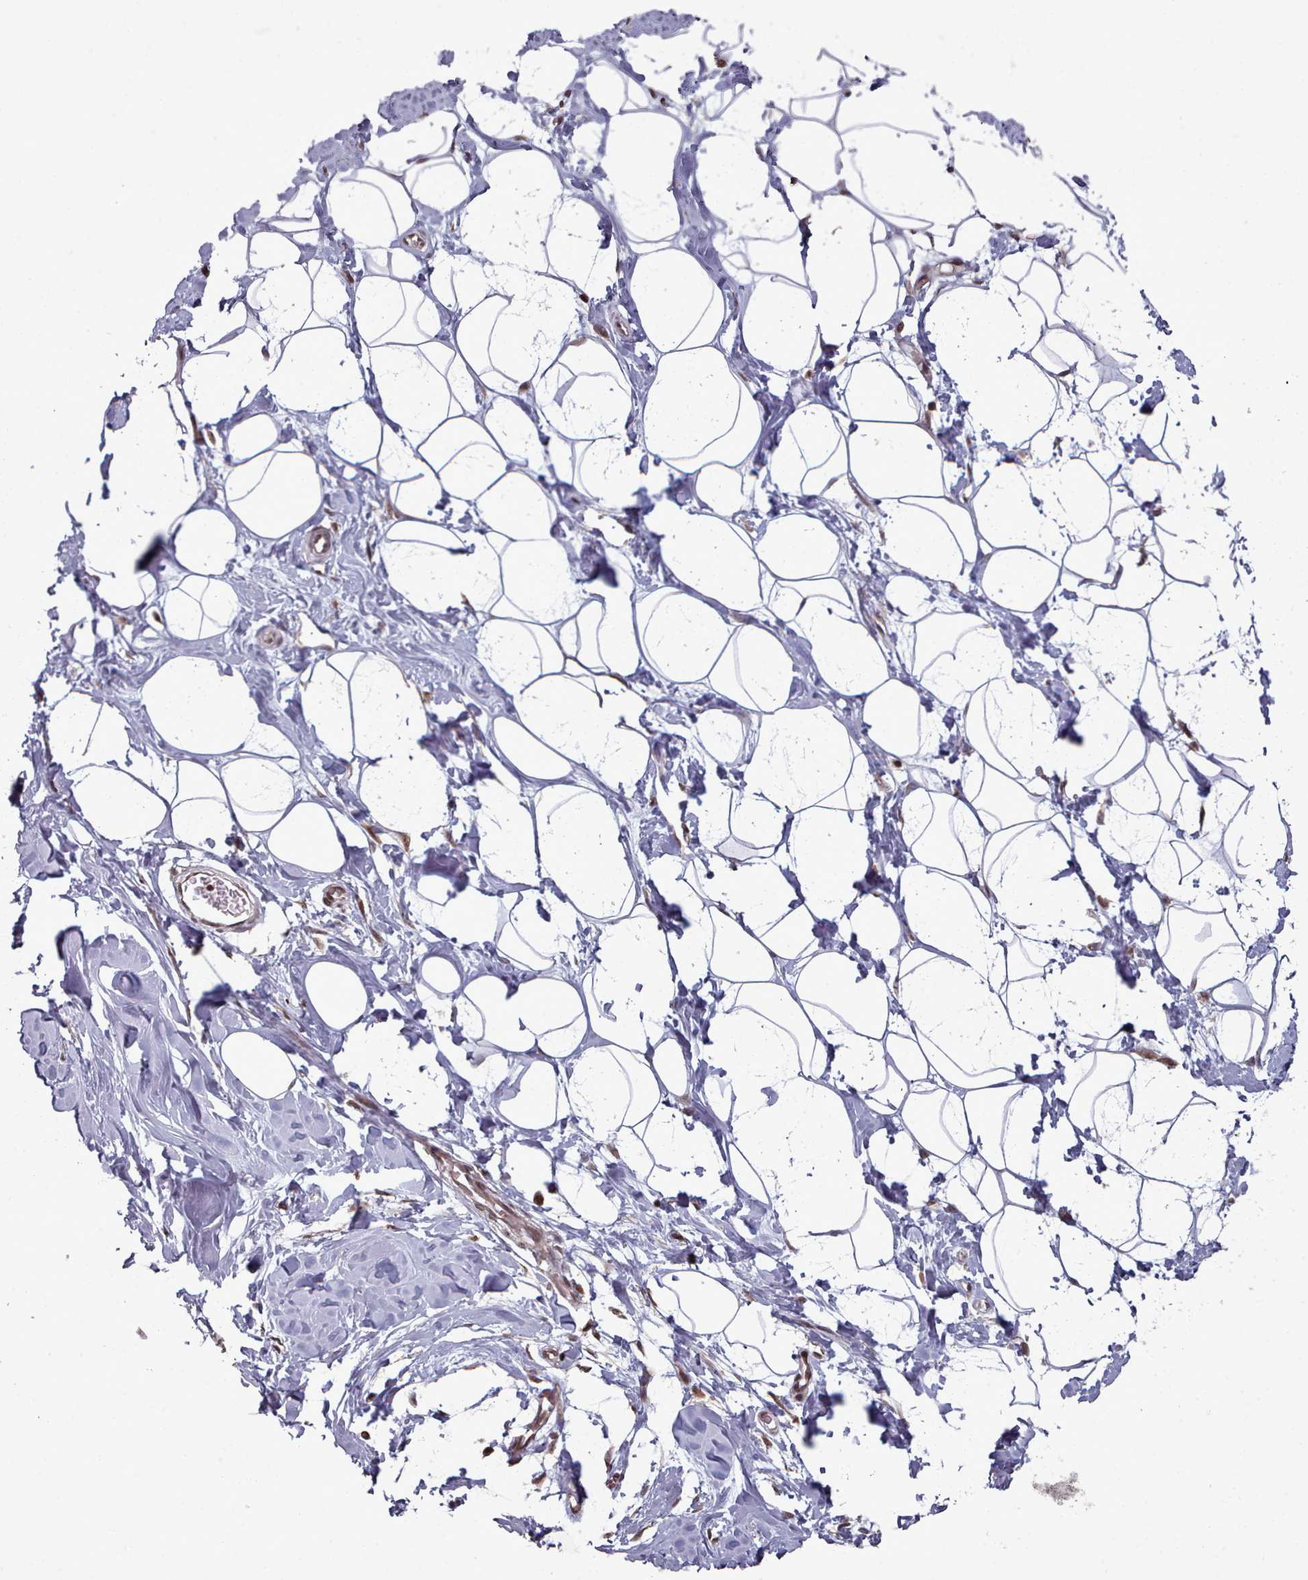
{"staining": {"intensity": "moderate", "quantity": "<25%", "location": "cytoplasmic/membranous,nuclear"}, "tissue": "adipose tissue", "cell_type": "Adipocytes", "image_type": "normal", "snomed": [{"axis": "morphology", "description": "Normal tissue, NOS"}, {"axis": "topography", "description": "Breast"}], "caption": "Adipocytes reveal moderate cytoplasmic/membranous,nuclear positivity in about <25% of cells in unremarkable adipose tissue. The staining was performed using DAB to visualize the protein expression in brown, while the nuclei were stained in blue with hematoxylin (Magnification: 20x).", "gene": "DHX8", "patient": {"sex": "female", "age": 26}}